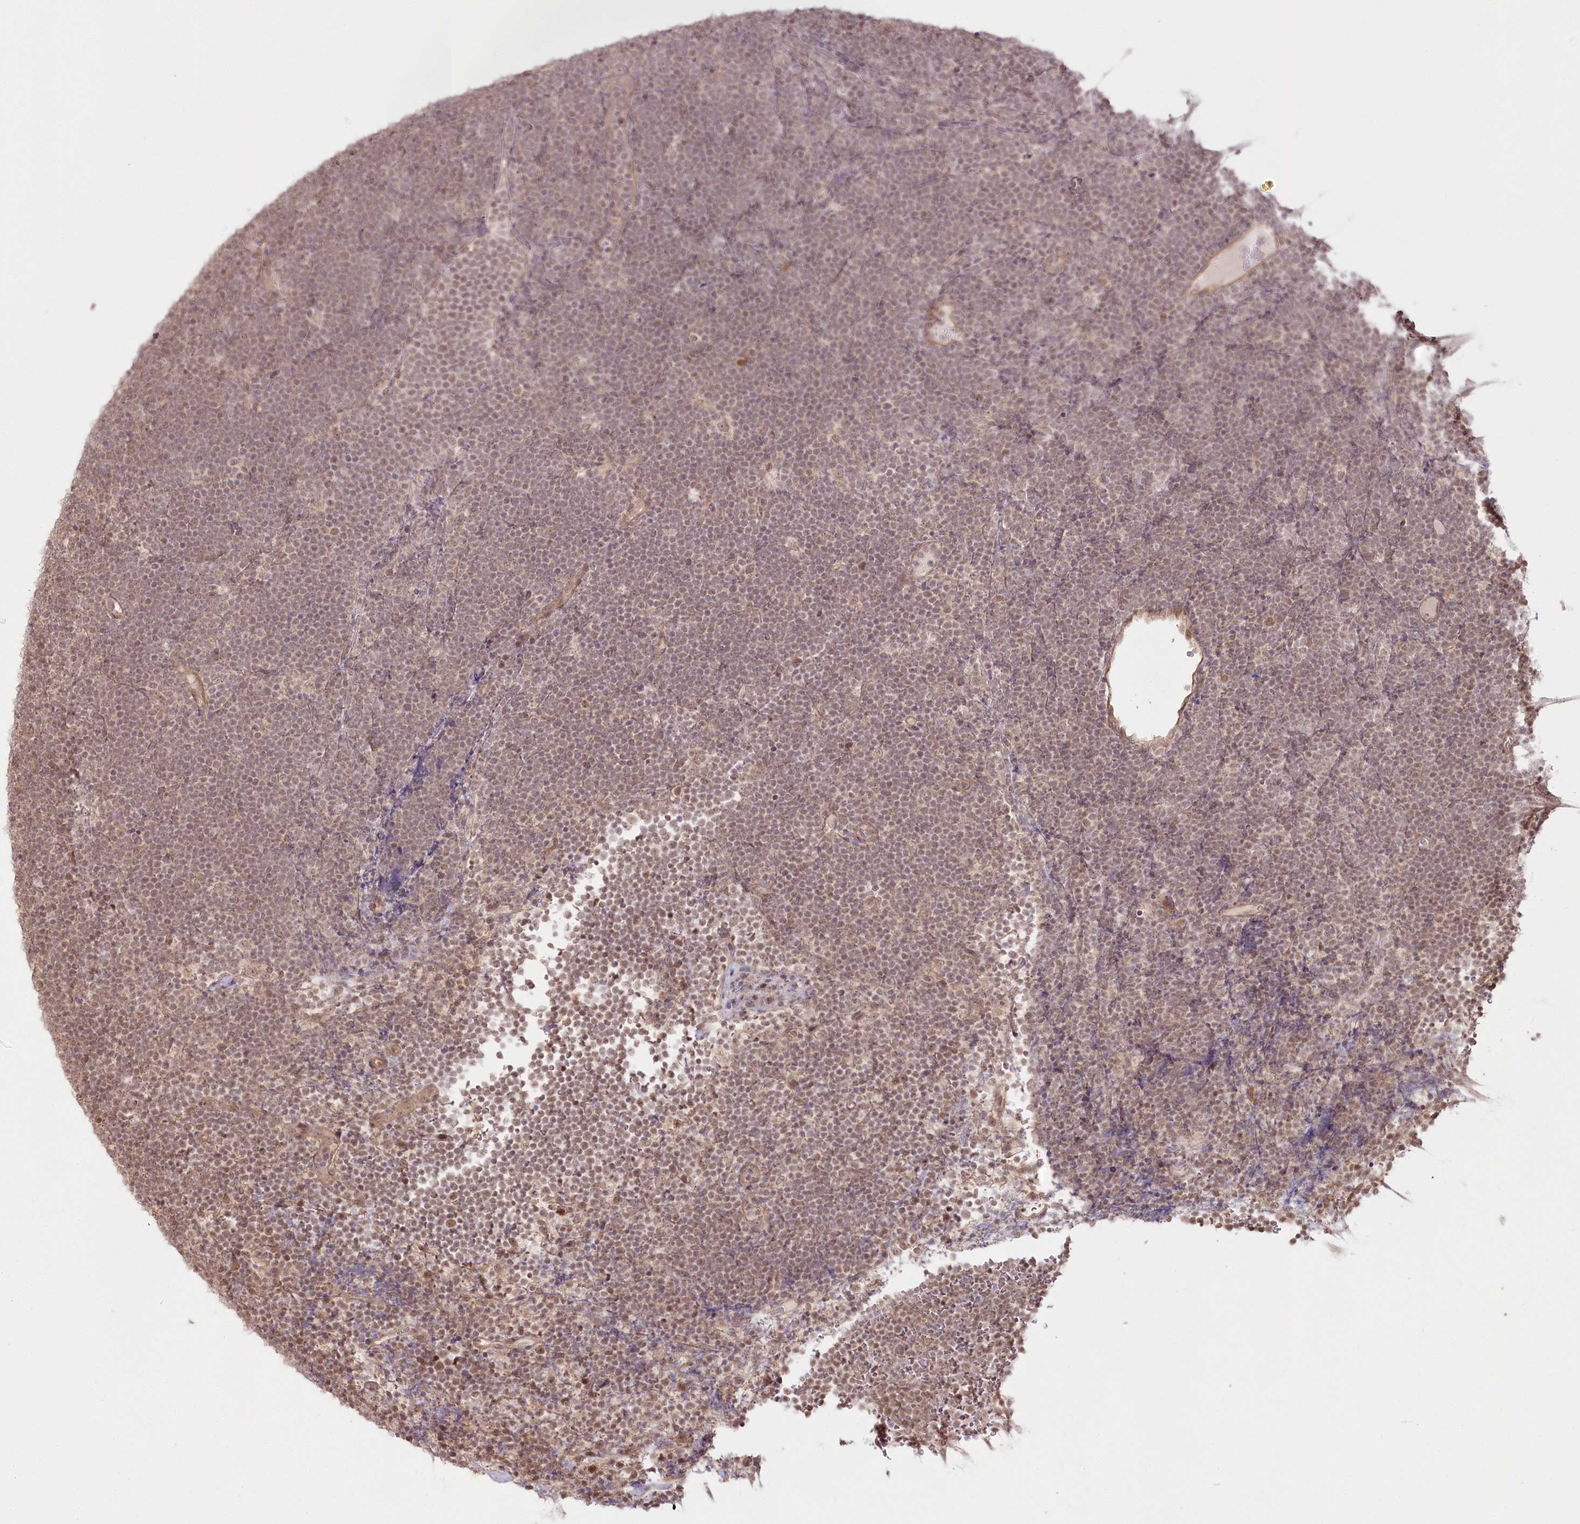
{"staining": {"intensity": "moderate", "quantity": ">75%", "location": "cytoplasmic/membranous,nuclear"}, "tissue": "lymphoma", "cell_type": "Tumor cells", "image_type": "cancer", "snomed": [{"axis": "morphology", "description": "Malignant lymphoma, non-Hodgkin's type, High grade"}, {"axis": "topography", "description": "Lymph node"}], "caption": "Moderate cytoplasmic/membranous and nuclear positivity is appreciated in approximately >75% of tumor cells in high-grade malignant lymphoma, non-Hodgkin's type.", "gene": "R3HDM2", "patient": {"sex": "male", "age": 13}}